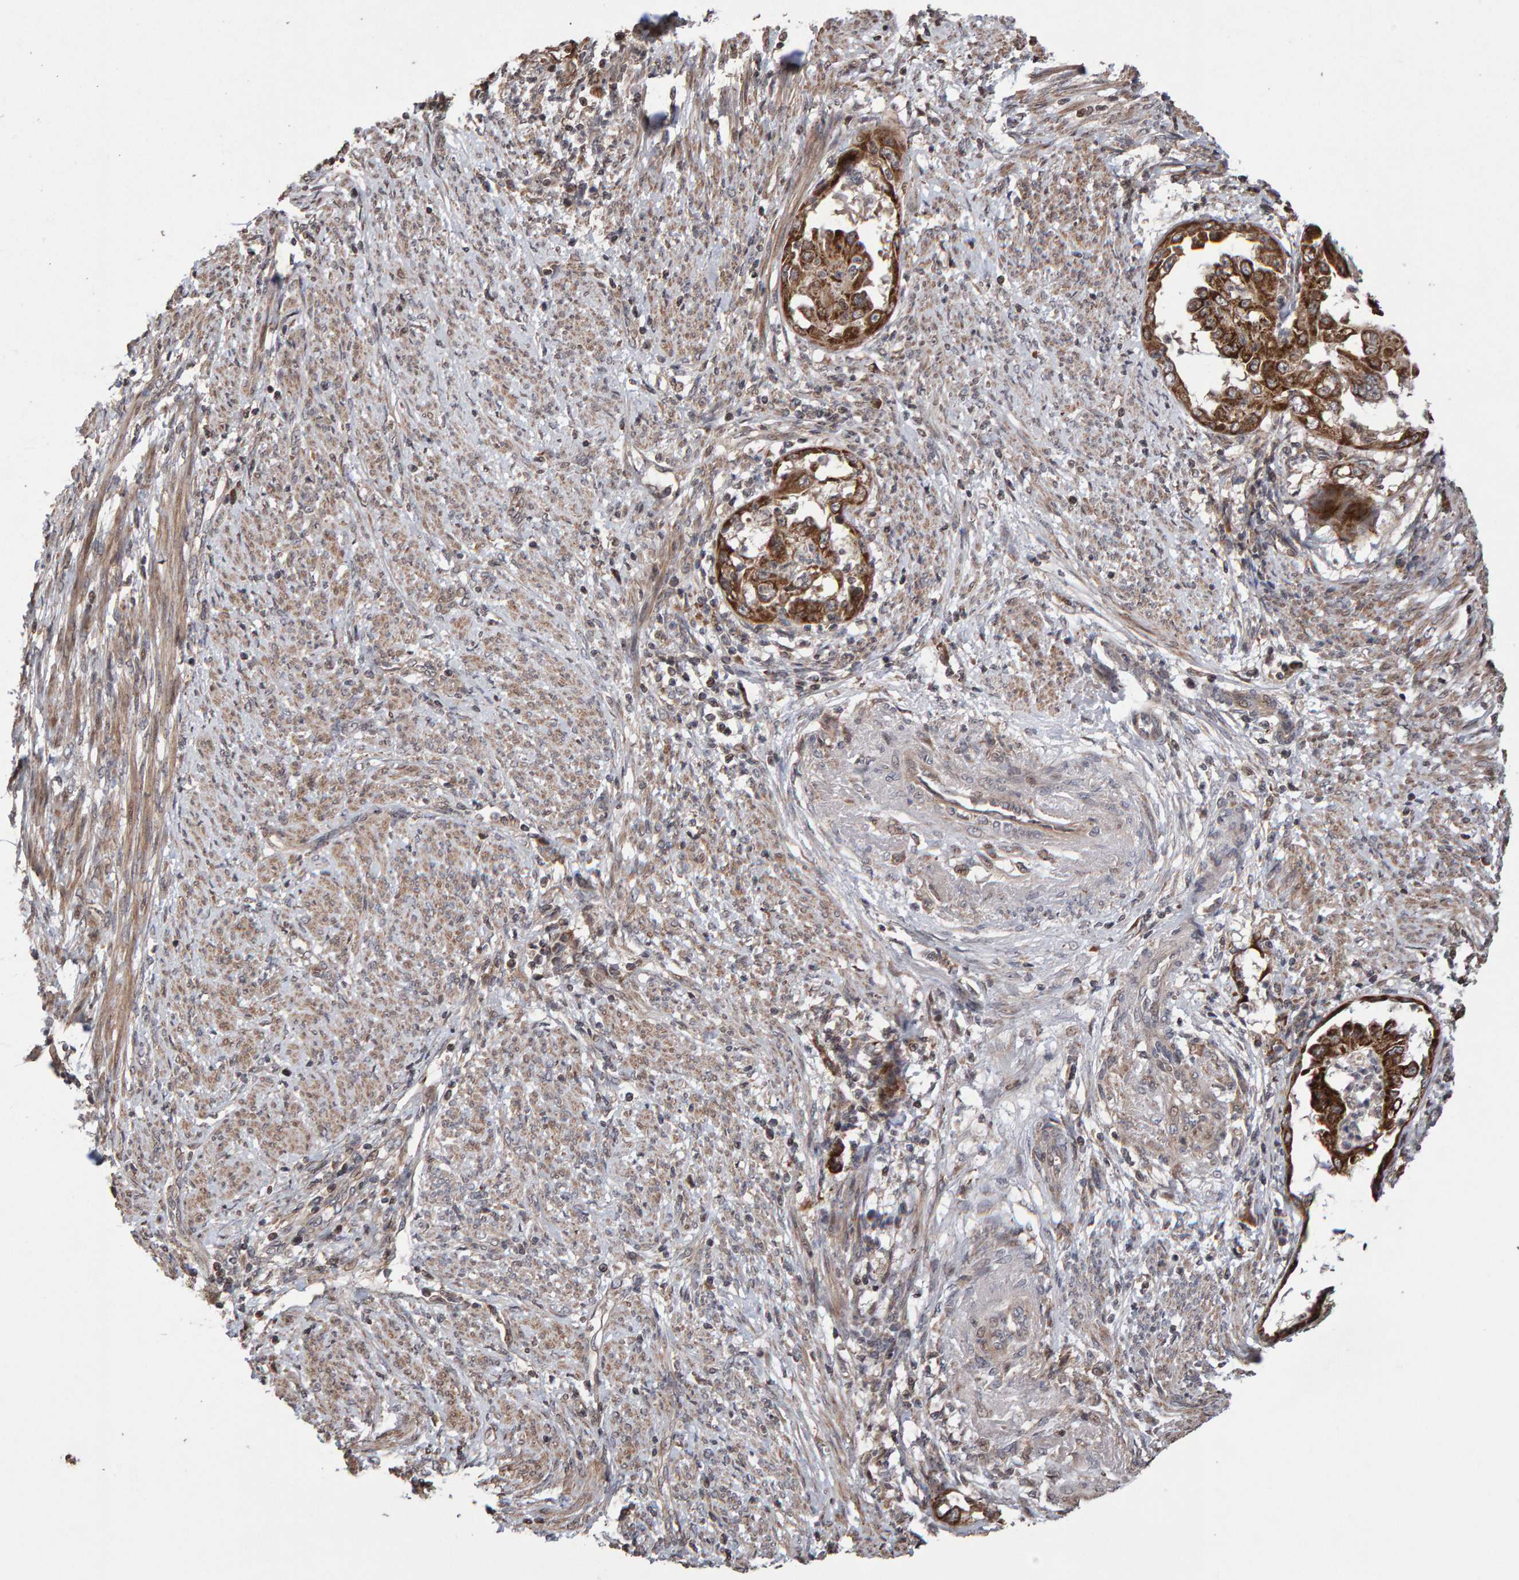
{"staining": {"intensity": "strong", "quantity": ">75%", "location": "cytoplasmic/membranous"}, "tissue": "endometrial cancer", "cell_type": "Tumor cells", "image_type": "cancer", "snomed": [{"axis": "morphology", "description": "Adenocarcinoma, NOS"}, {"axis": "topography", "description": "Endometrium"}], "caption": "About >75% of tumor cells in human endometrial cancer exhibit strong cytoplasmic/membranous protein positivity as visualized by brown immunohistochemical staining.", "gene": "PECR", "patient": {"sex": "female", "age": 85}}